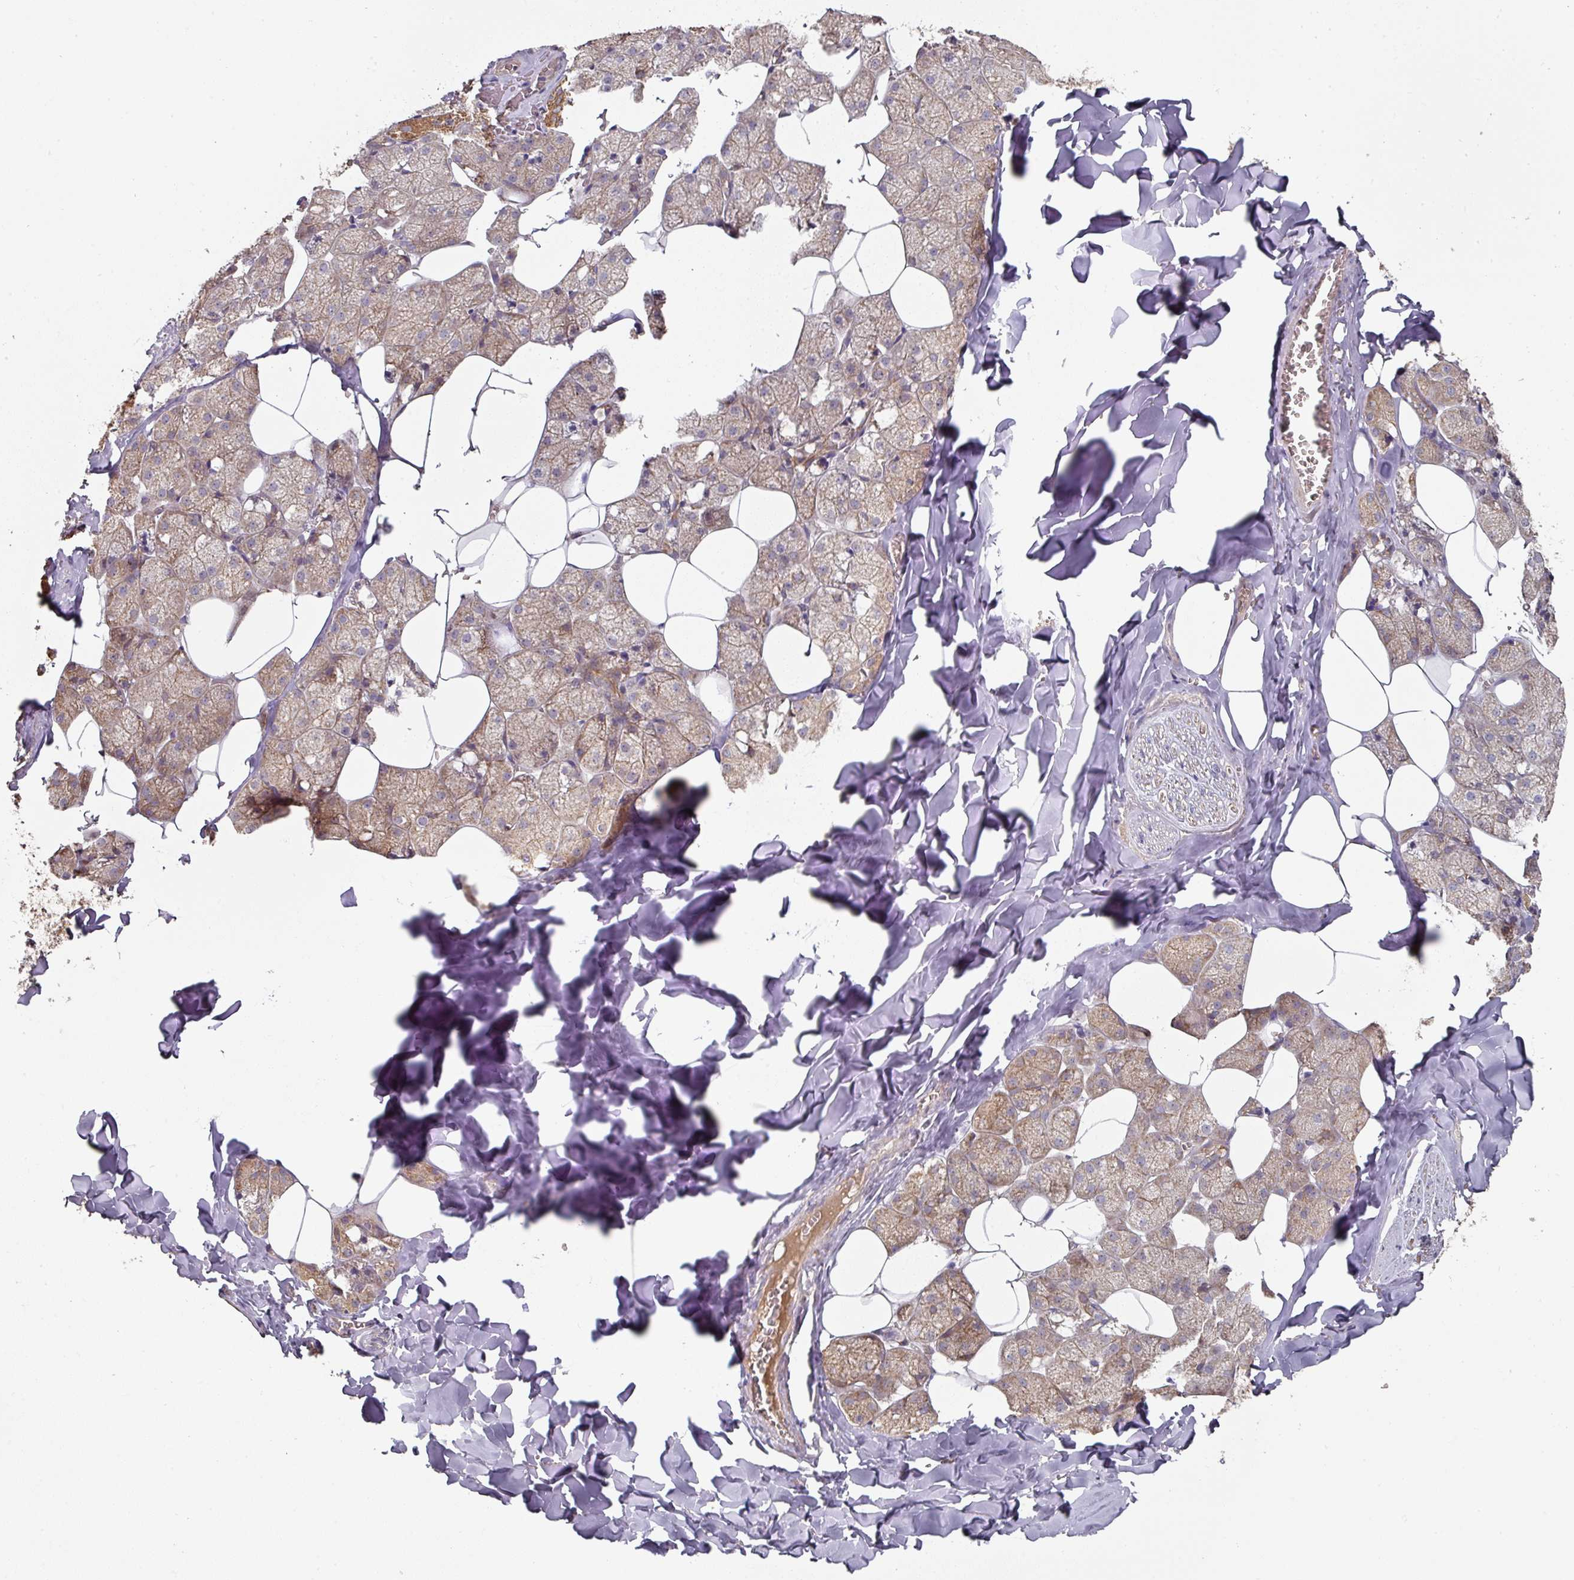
{"staining": {"intensity": "moderate", "quantity": ">75%", "location": "cytoplasmic/membranous"}, "tissue": "salivary gland", "cell_type": "Glandular cells", "image_type": "normal", "snomed": [{"axis": "morphology", "description": "Normal tissue, NOS"}, {"axis": "topography", "description": "Salivary gland"}, {"axis": "topography", "description": "Peripheral nerve tissue"}], "caption": "The immunohistochemical stain shows moderate cytoplasmic/membranous expression in glandular cells of benign salivary gland. (DAB IHC, brown staining for protein, blue staining for nuclei).", "gene": "DNAJC7", "patient": {"sex": "male", "age": 38}}